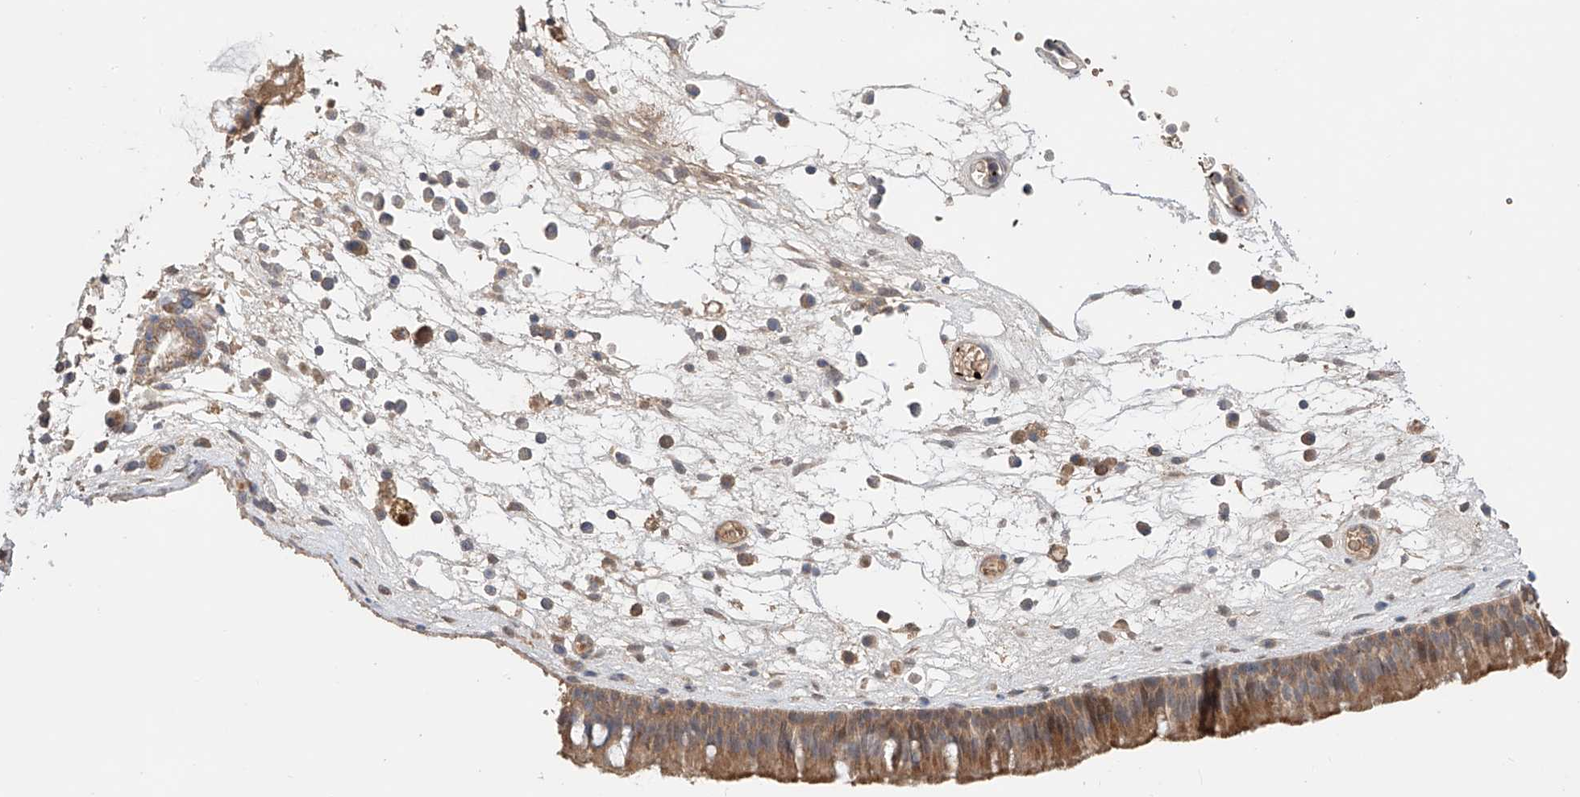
{"staining": {"intensity": "moderate", "quantity": ">75%", "location": "cytoplasmic/membranous"}, "tissue": "nasopharynx", "cell_type": "Respiratory epithelial cells", "image_type": "normal", "snomed": [{"axis": "morphology", "description": "Normal tissue, NOS"}, {"axis": "morphology", "description": "Inflammation, NOS"}, {"axis": "morphology", "description": "Malignant melanoma, Metastatic site"}, {"axis": "topography", "description": "Nasopharynx"}], "caption": "The immunohistochemical stain highlights moderate cytoplasmic/membranous positivity in respiratory epithelial cells of normal nasopharynx.", "gene": "ZFHX2", "patient": {"sex": "male", "age": 70}}